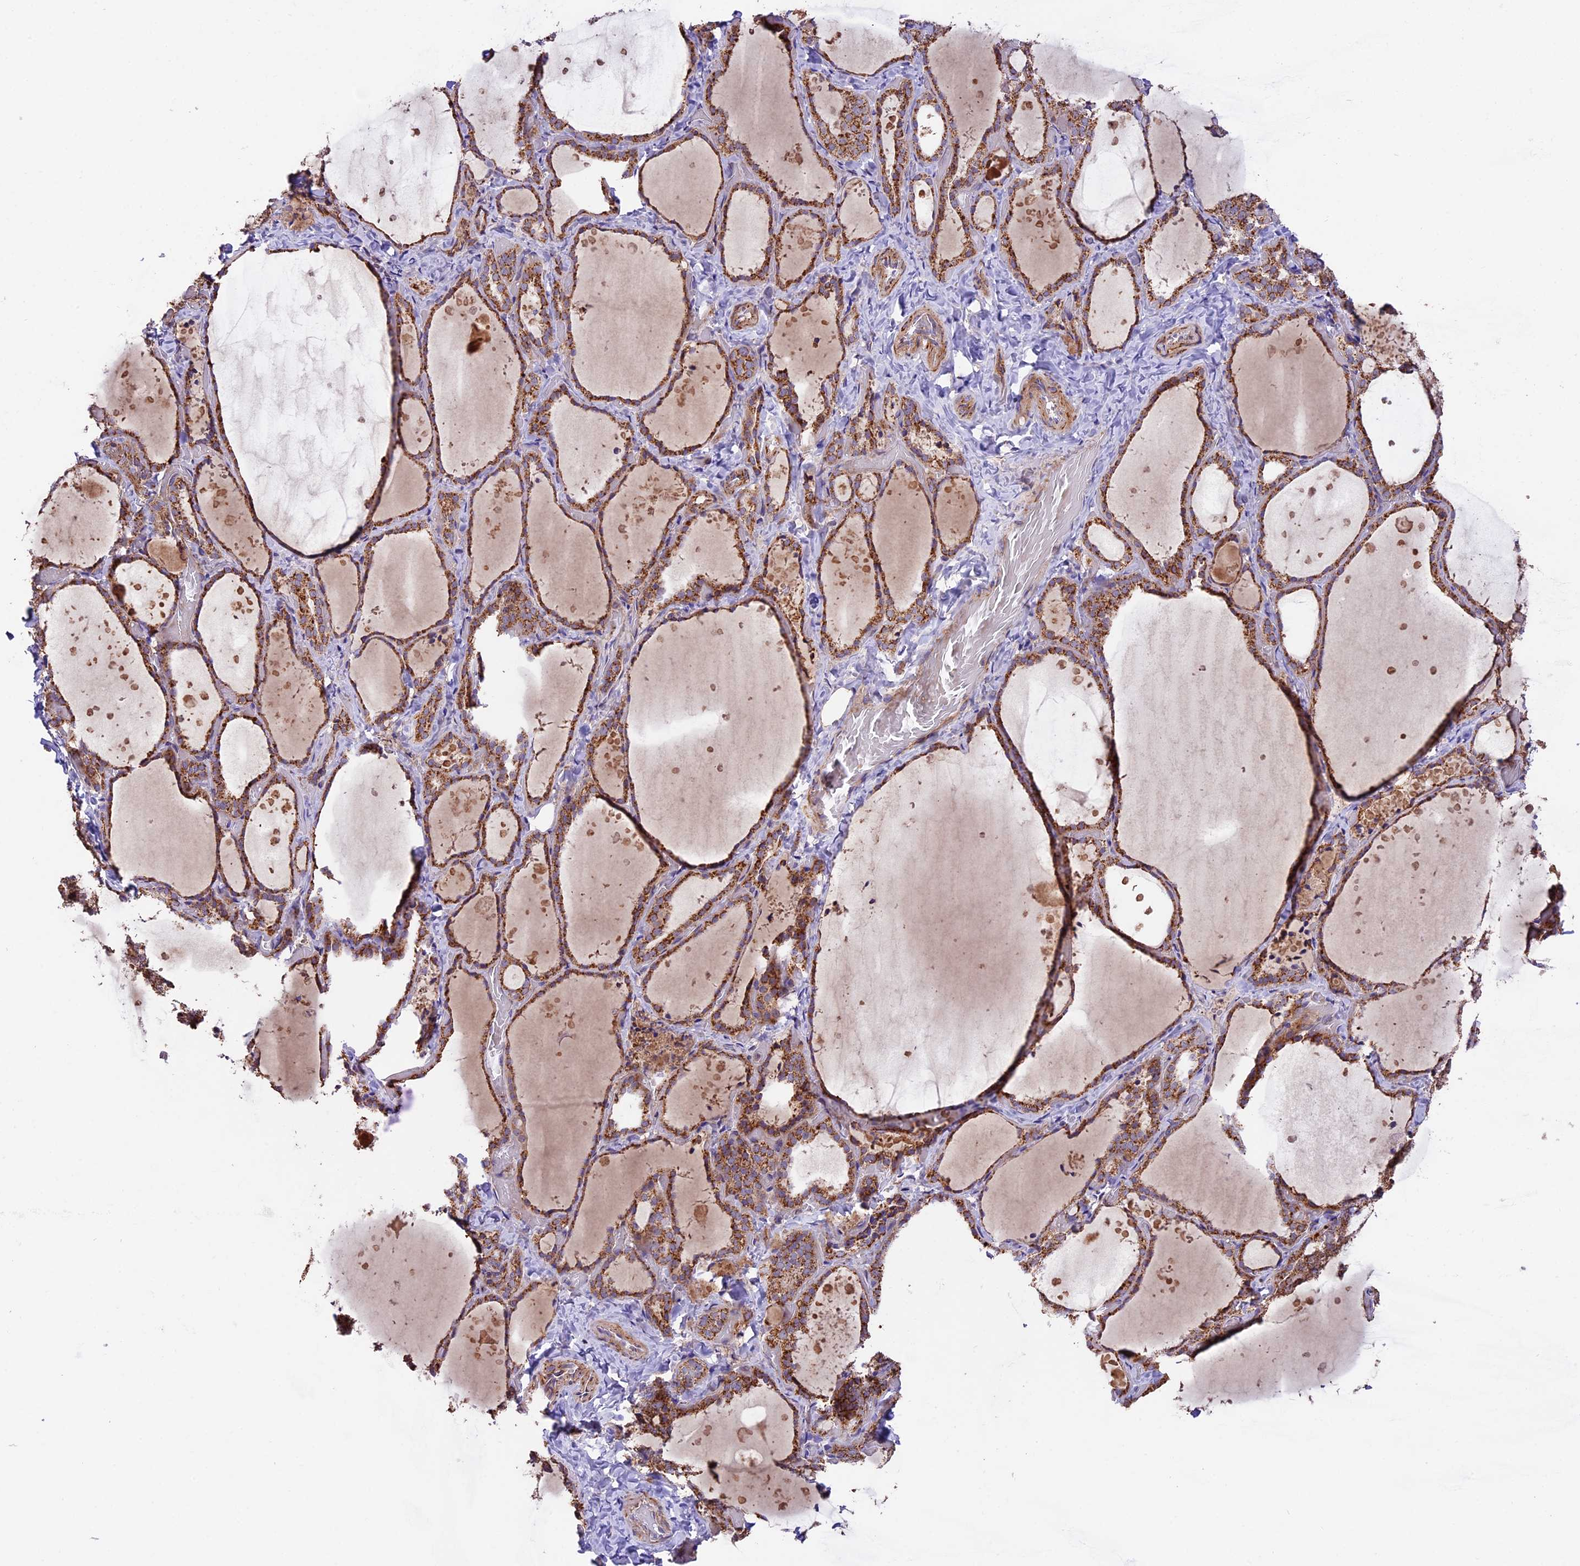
{"staining": {"intensity": "moderate", "quantity": ">75%", "location": "cytoplasmic/membranous"}, "tissue": "thyroid gland", "cell_type": "Glandular cells", "image_type": "normal", "snomed": [{"axis": "morphology", "description": "Normal tissue, NOS"}, {"axis": "topography", "description": "Thyroid gland"}], "caption": "Immunohistochemistry (IHC) image of unremarkable thyroid gland: human thyroid gland stained using immunohistochemistry demonstrates medium levels of moderate protein expression localized specifically in the cytoplasmic/membranous of glandular cells, appearing as a cytoplasmic/membranous brown color.", "gene": "NDUFA8", "patient": {"sex": "female", "age": 44}}